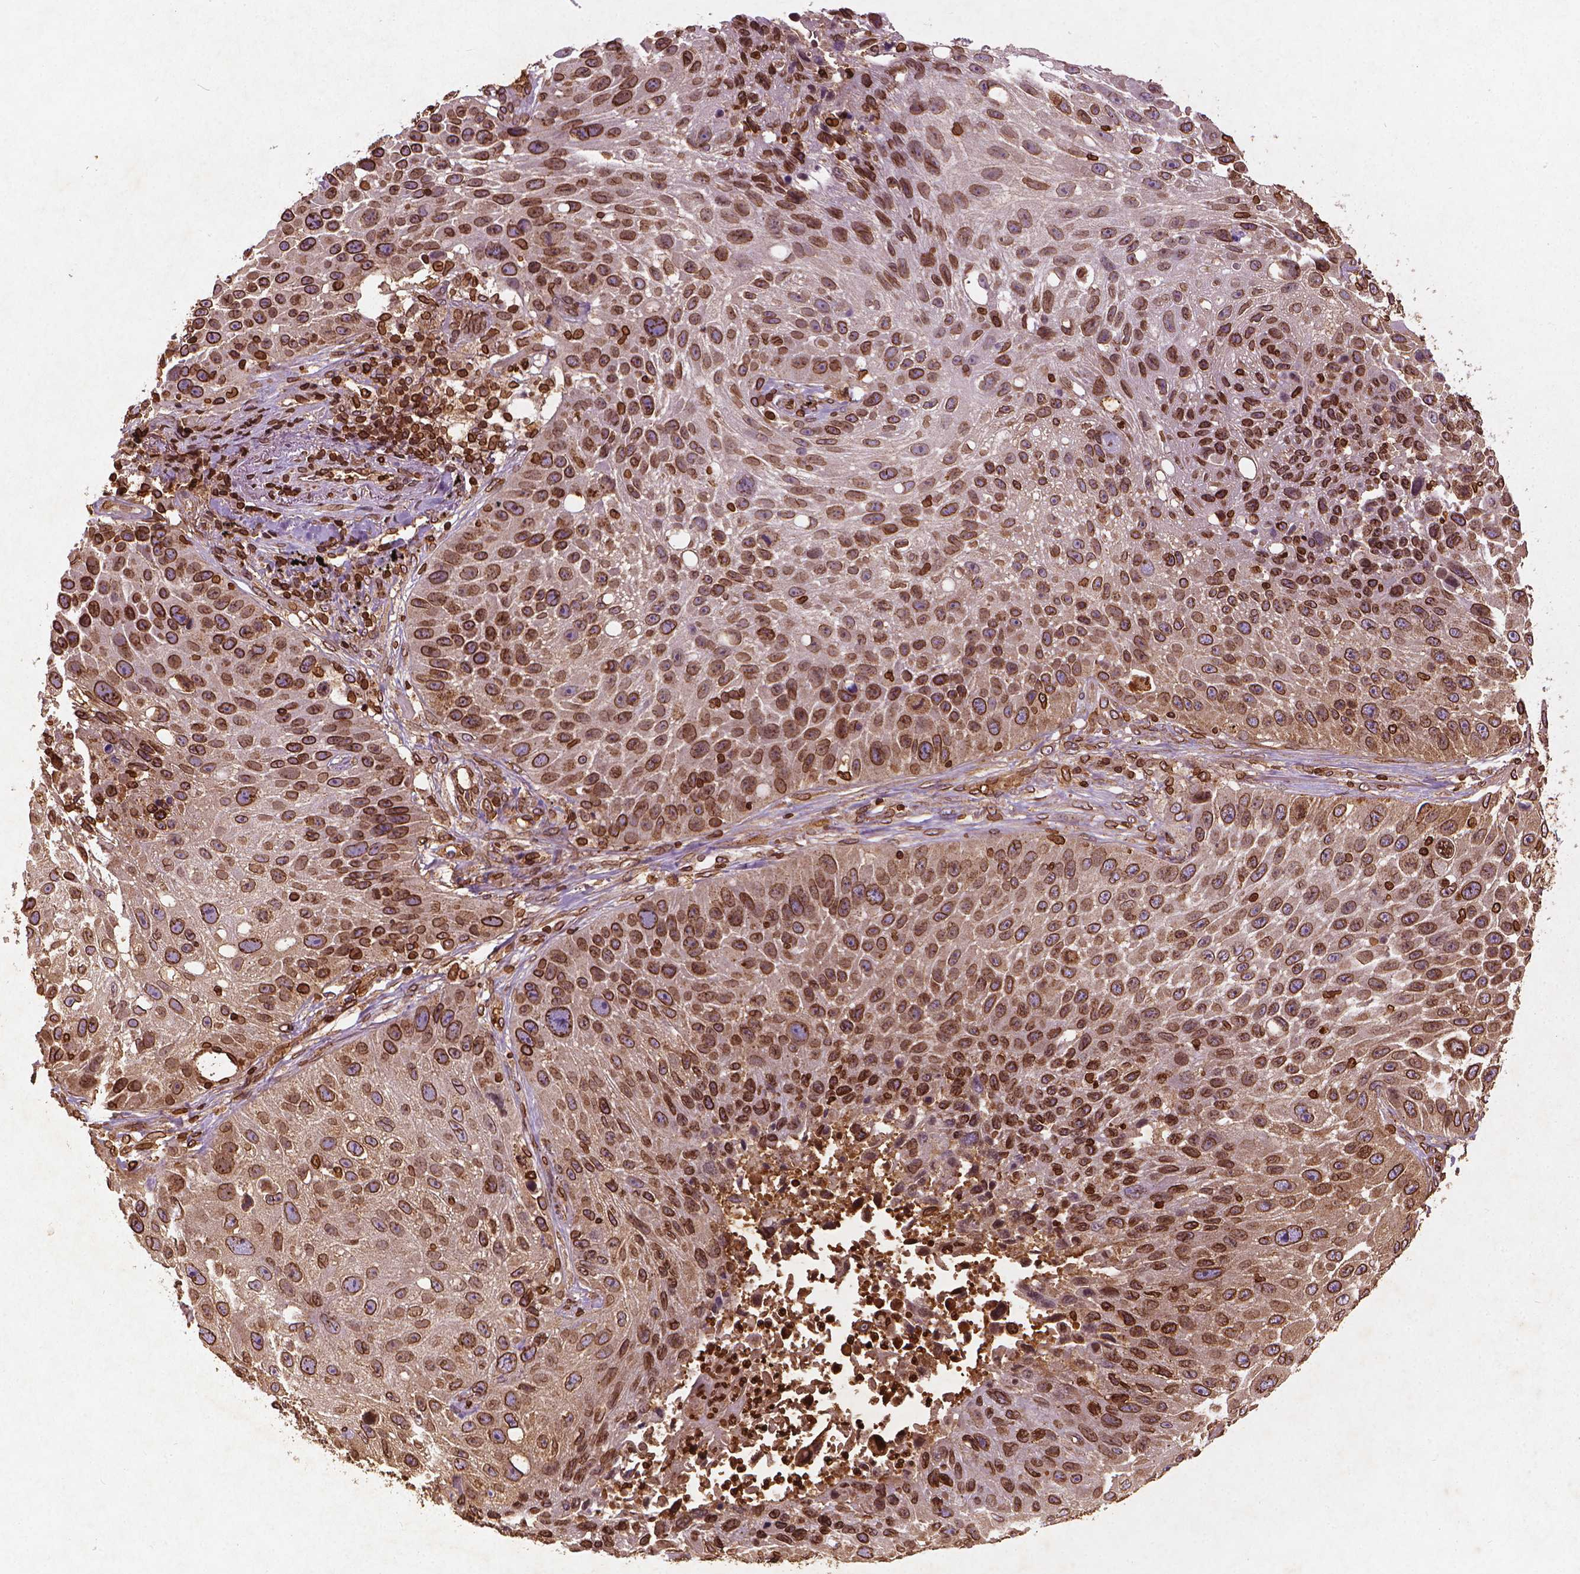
{"staining": {"intensity": "strong", "quantity": ">75%", "location": "cytoplasmic/membranous,nuclear"}, "tissue": "lung cancer", "cell_type": "Tumor cells", "image_type": "cancer", "snomed": [{"axis": "morphology", "description": "Normal morphology"}, {"axis": "morphology", "description": "Squamous cell carcinoma, NOS"}, {"axis": "topography", "description": "Lymph node"}, {"axis": "topography", "description": "Lung"}], "caption": "Lung cancer (squamous cell carcinoma) stained for a protein (brown) exhibits strong cytoplasmic/membranous and nuclear positive staining in approximately >75% of tumor cells.", "gene": "LMNB1", "patient": {"sex": "male", "age": 67}}